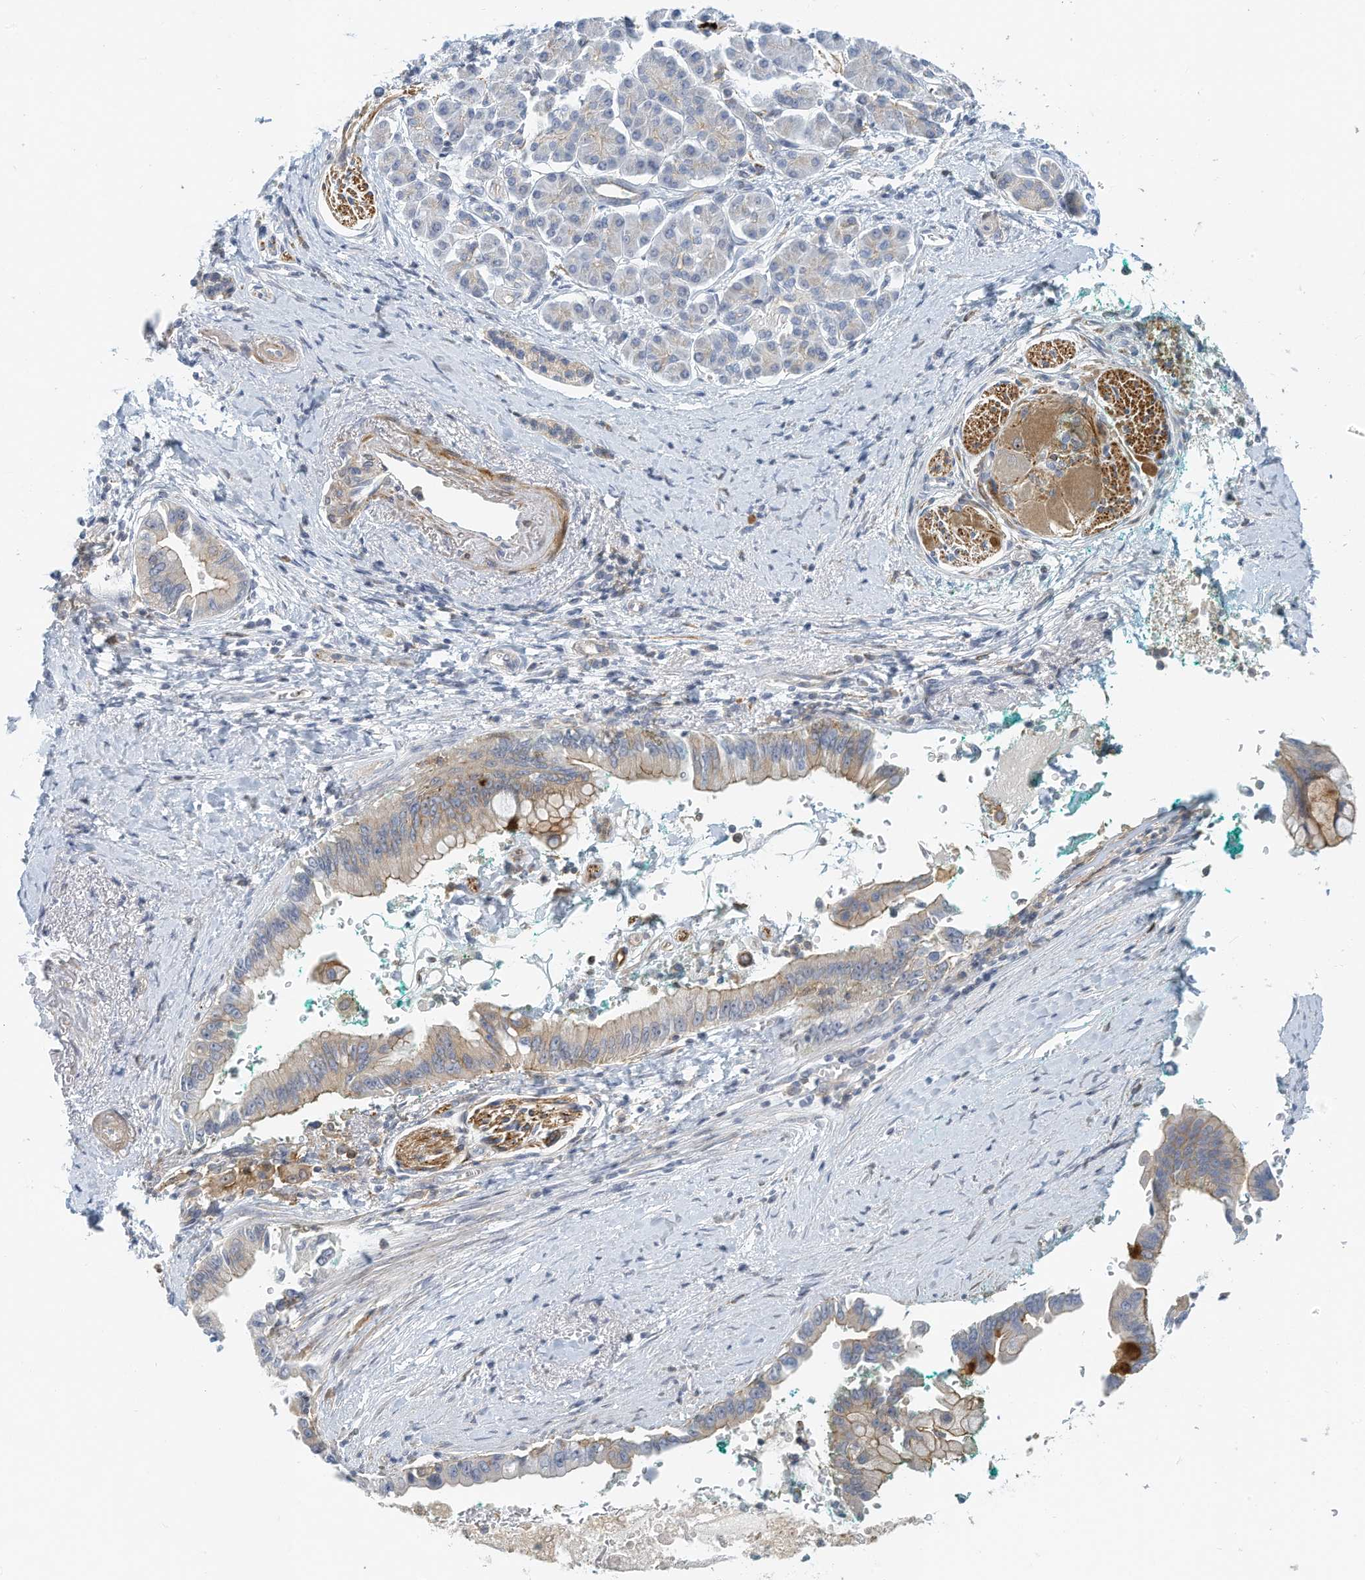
{"staining": {"intensity": "weak", "quantity": "25%-75%", "location": "cytoplasmic/membranous"}, "tissue": "pancreatic cancer", "cell_type": "Tumor cells", "image_type": "cancer", "snomed": [{"axis": "morphology", "description": "Adenocarcinoma, NOS"}, {"axis": "topography", "description": "Pancreas"}], "caption": "Adenocarcinoma (pancreatic) stained with immunohistochemistry demonstrates weak cytoplasmic/membranous expression in about 25%-75% of tumor cells.", "gene": "MICAL1", "patient": {"sex": "male", "age": 78}}